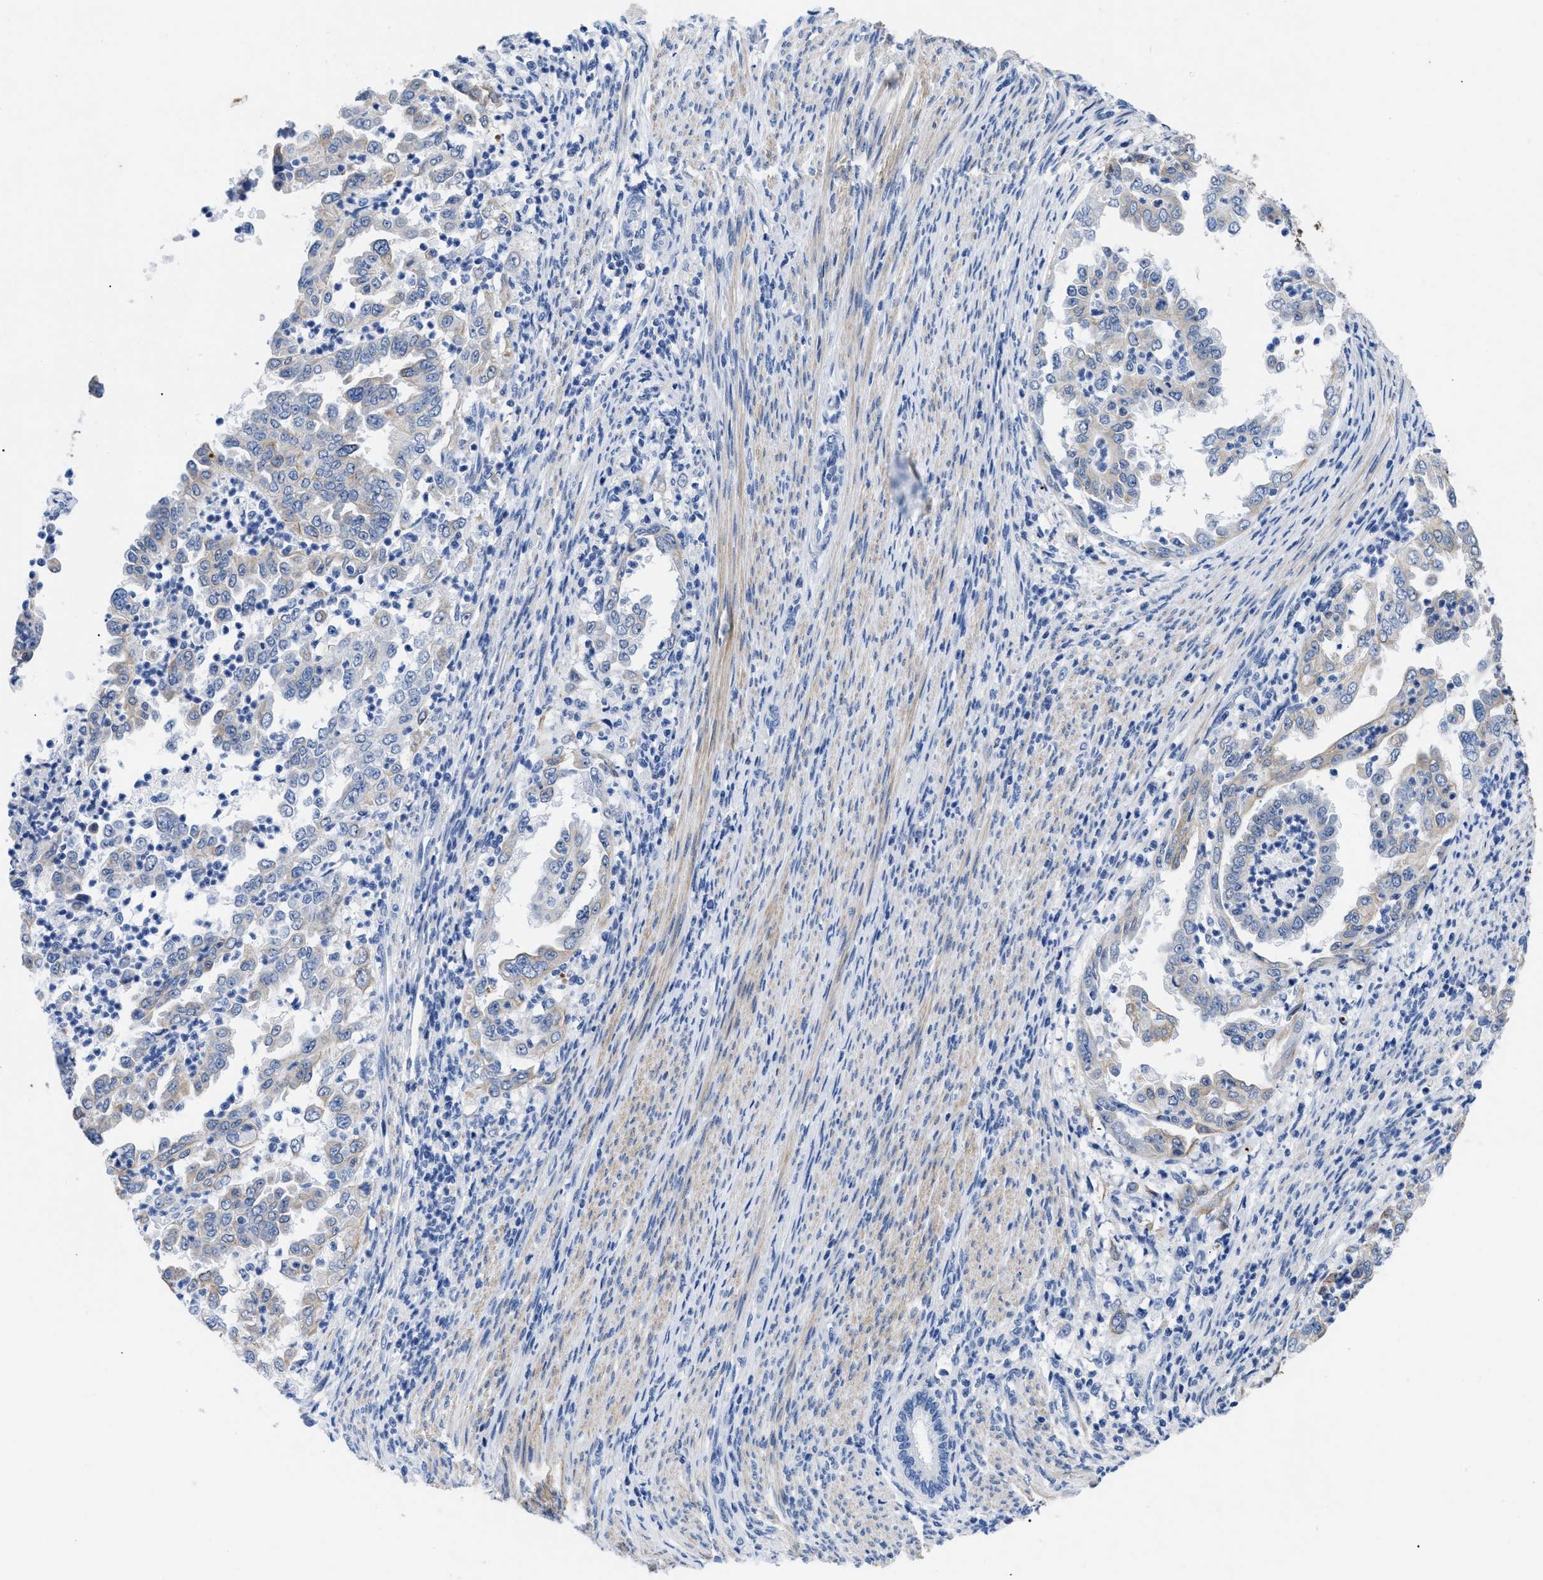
{"staining": {"intensity": "weak", "quantity": "25%-75%", "location": "cytoplasmic/membranous"}, "tissue": "endometrial cancer", "cell_type": "Tumor cells", "image_type": "cancer", "snomed": [{"axis": "morphology", "description": "Adenocarcinoma, NOS"}, {"axis": "topography", "description": "Endometrium"}], "caption": "Tumor cells demonstrate low levels of weak cytoplasmic/membranous positivity in about 25%-75% of cells in endometrial cancer.", "gene": "TMEM68", "patient": {"sex": "female", "age": 85}}